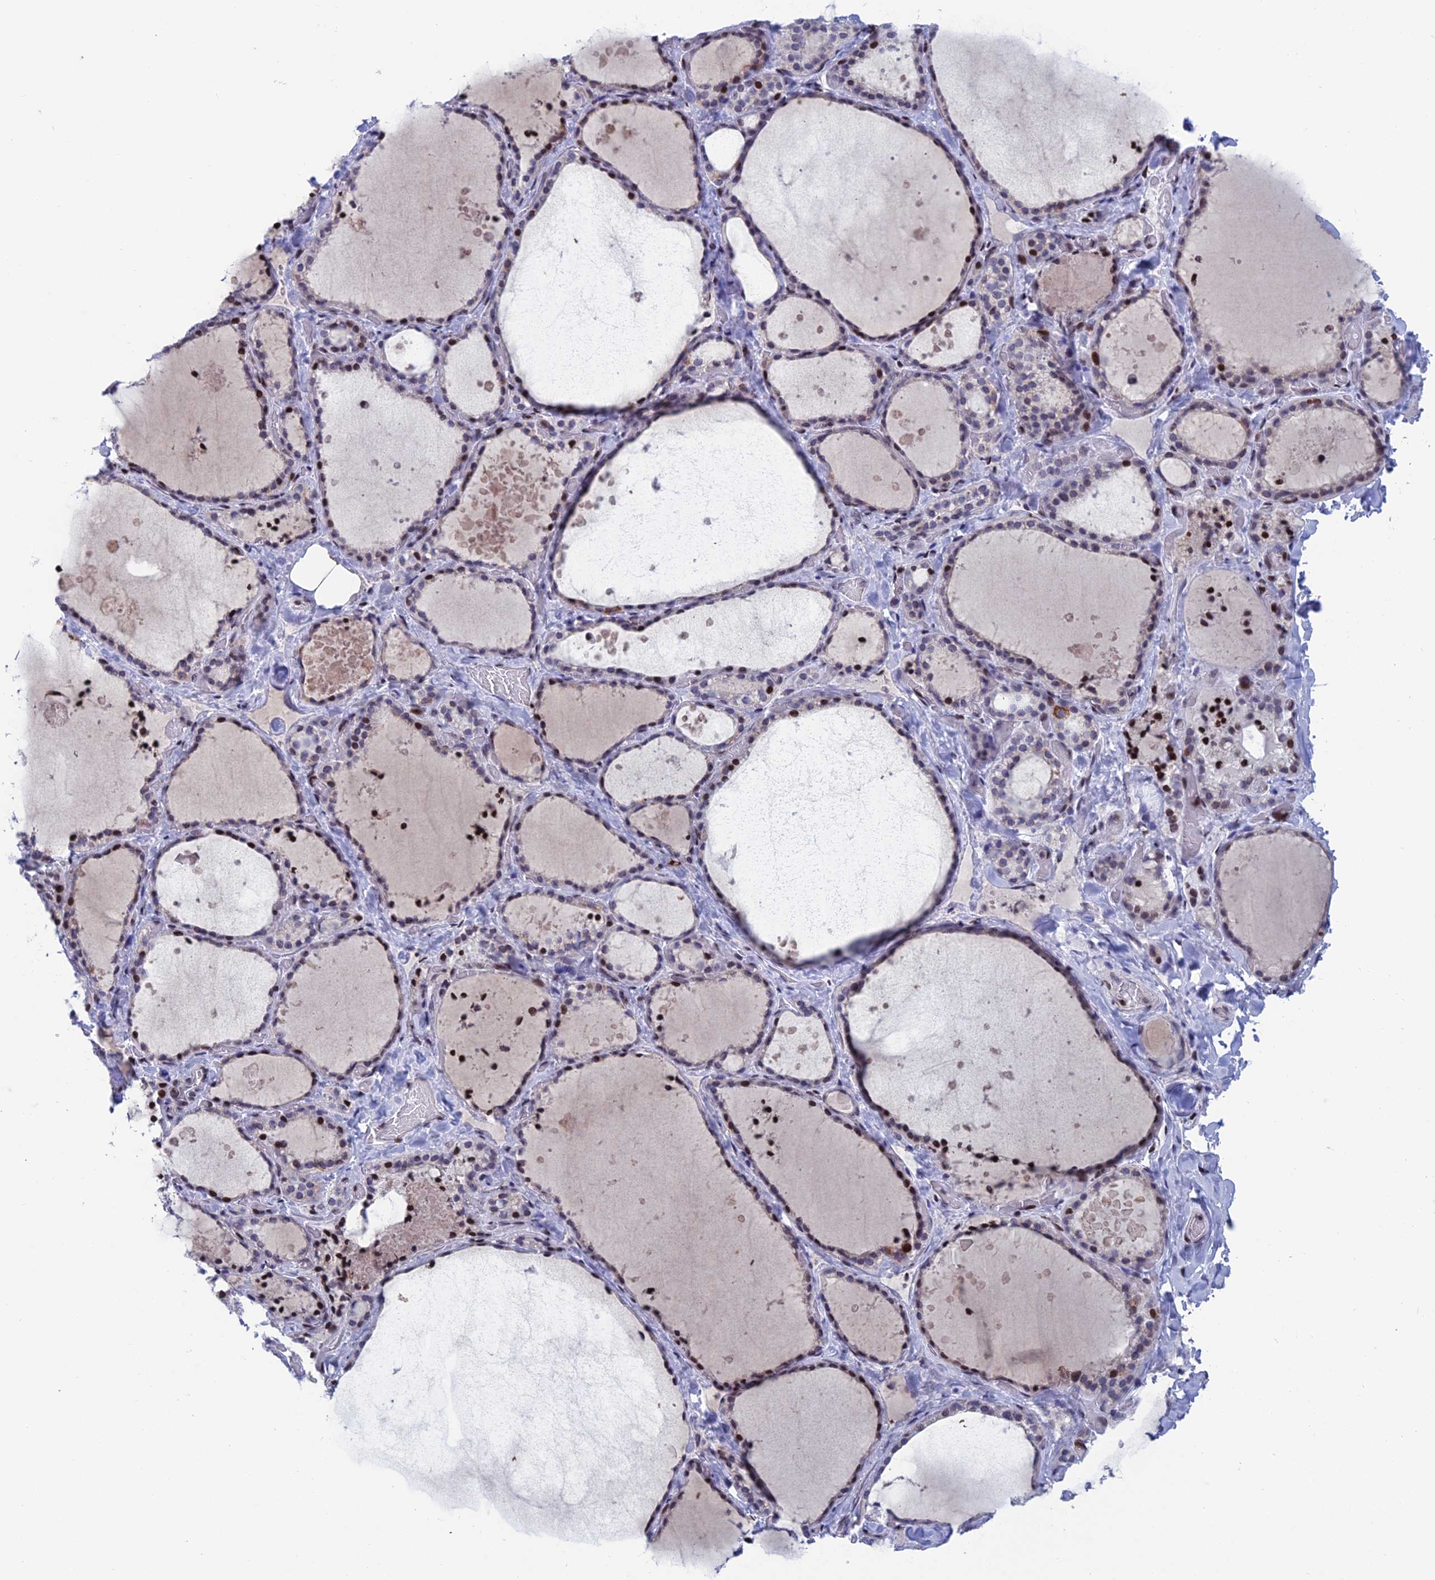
{"staining": {"intensity": "strong", "quantity": "25%-75%", "location": "nuclear"}, "tissue": "thyroid gland", "cell_type": "Glandular cells", "image_type": "normal", "snomed": [{"axis": "morphology", "description": "Normal tissue, NOS"}, {"axis": "topography", "description": "Thyroid gland"}], "caption": "The immunohistochemical stain labels strong nuclear positivity in glandular cells of unremarkable thyroid gland.", "gene": "AFF3", "patient": {"sex": "female", "age": 44}}